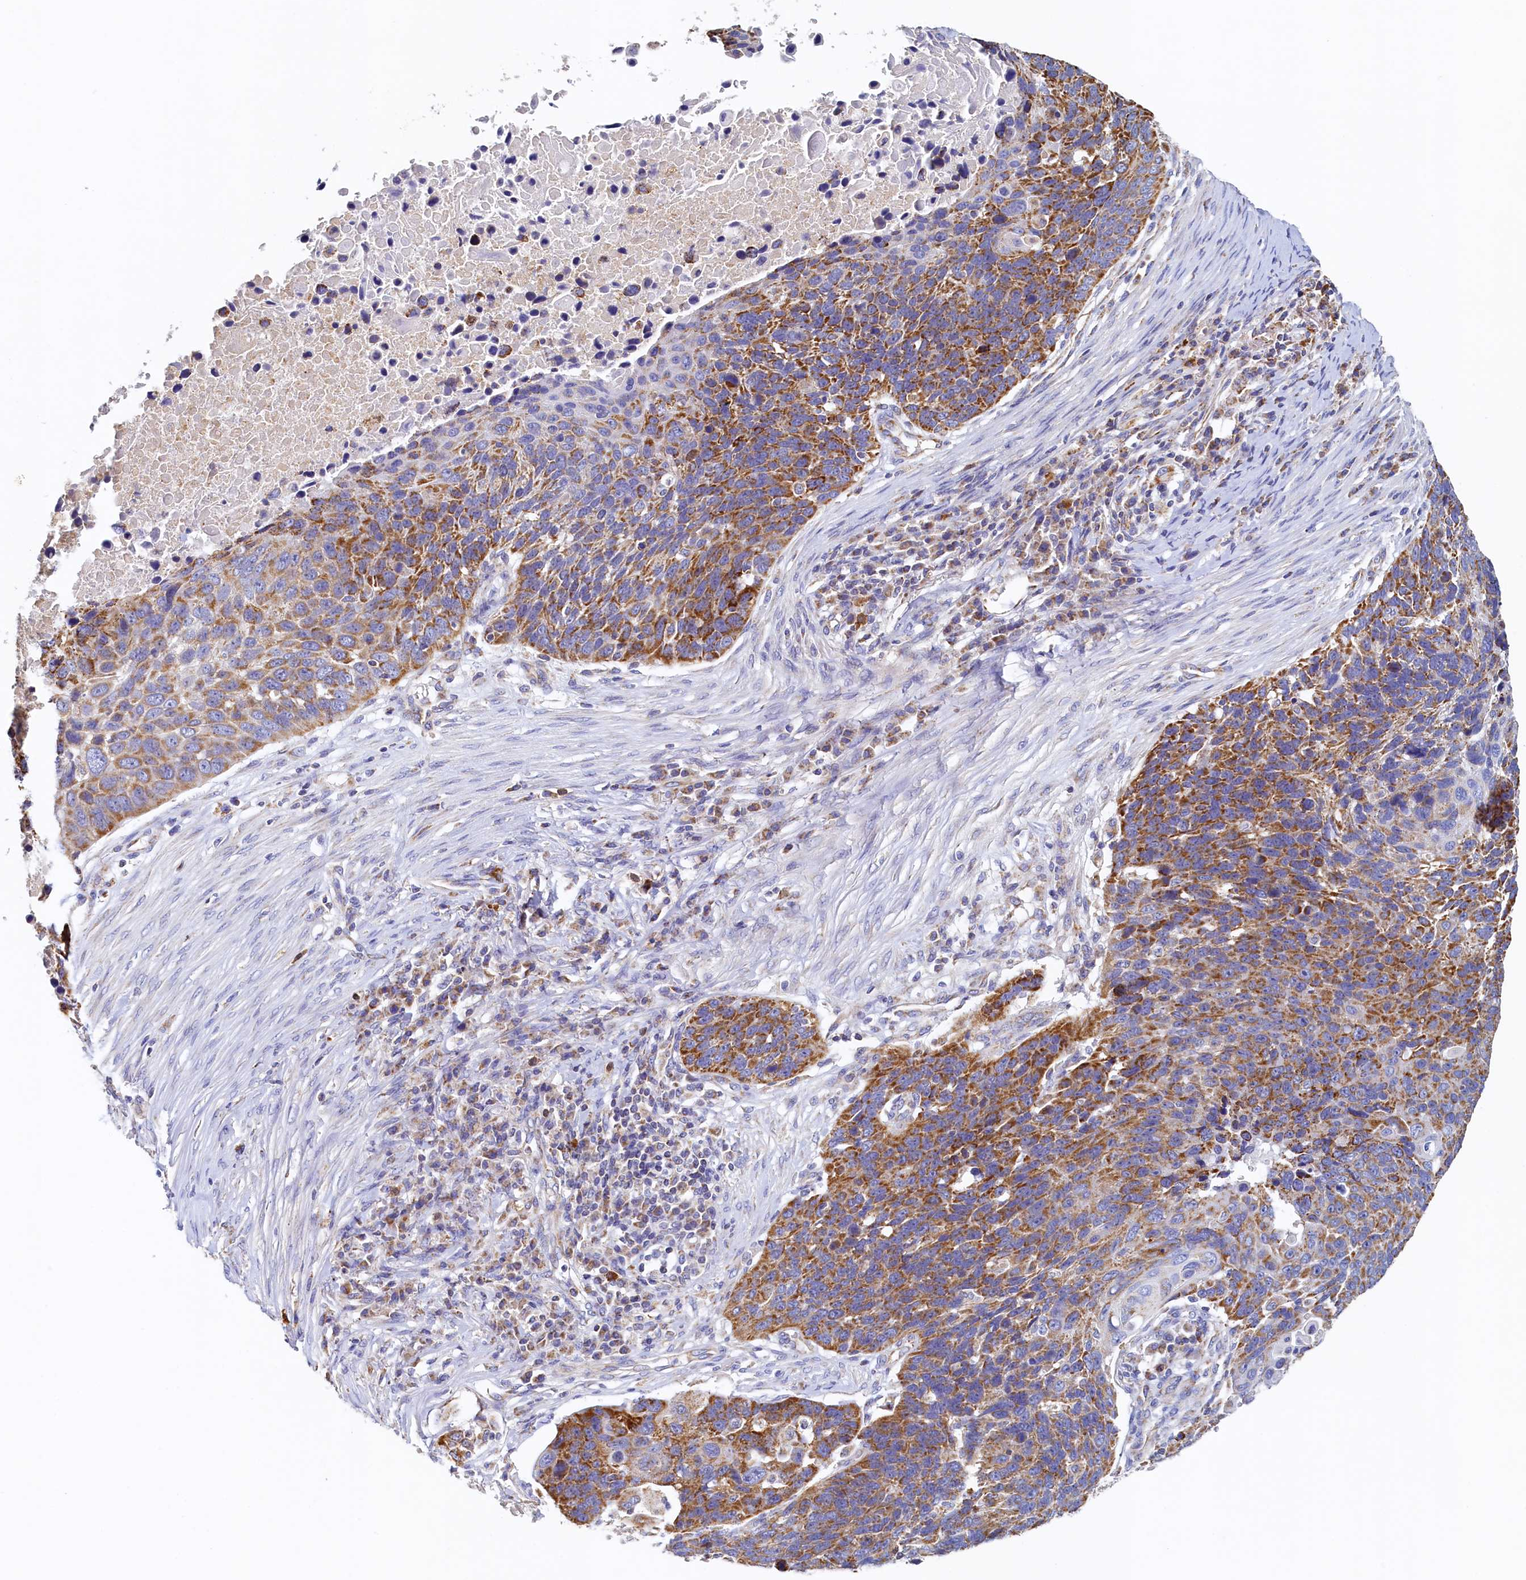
{"staining": {"intensity": "moderate", "quantity": ">75%", "location": "cytoplasmic/membranous"}, "tissue": "lung cancer", "cell_type": "Tumor cells", "image_type": "cancer", "snomed": [{"axis": "morphology", "description": "Normal tissue, NOS"}, {"axis": "morphology", "description": "Squamous cell carcinoma, NOS"}, {"axis": "topography", "description": "Lymph node"}, {"axis": "topography", "description": "Lung"}], "caption": "An immunohistochemistry (IHC) photomicrograph of tumor tissue is shown. Protein staining in brown highlights moderate cytoplasmic/membranous positivity in lung squamous cell carcinoma within tumor cells. (IHC, brightfield microscopy, high magnification).", "gene": "POC1A", "patient": {"sex": "male", "age": 66}}